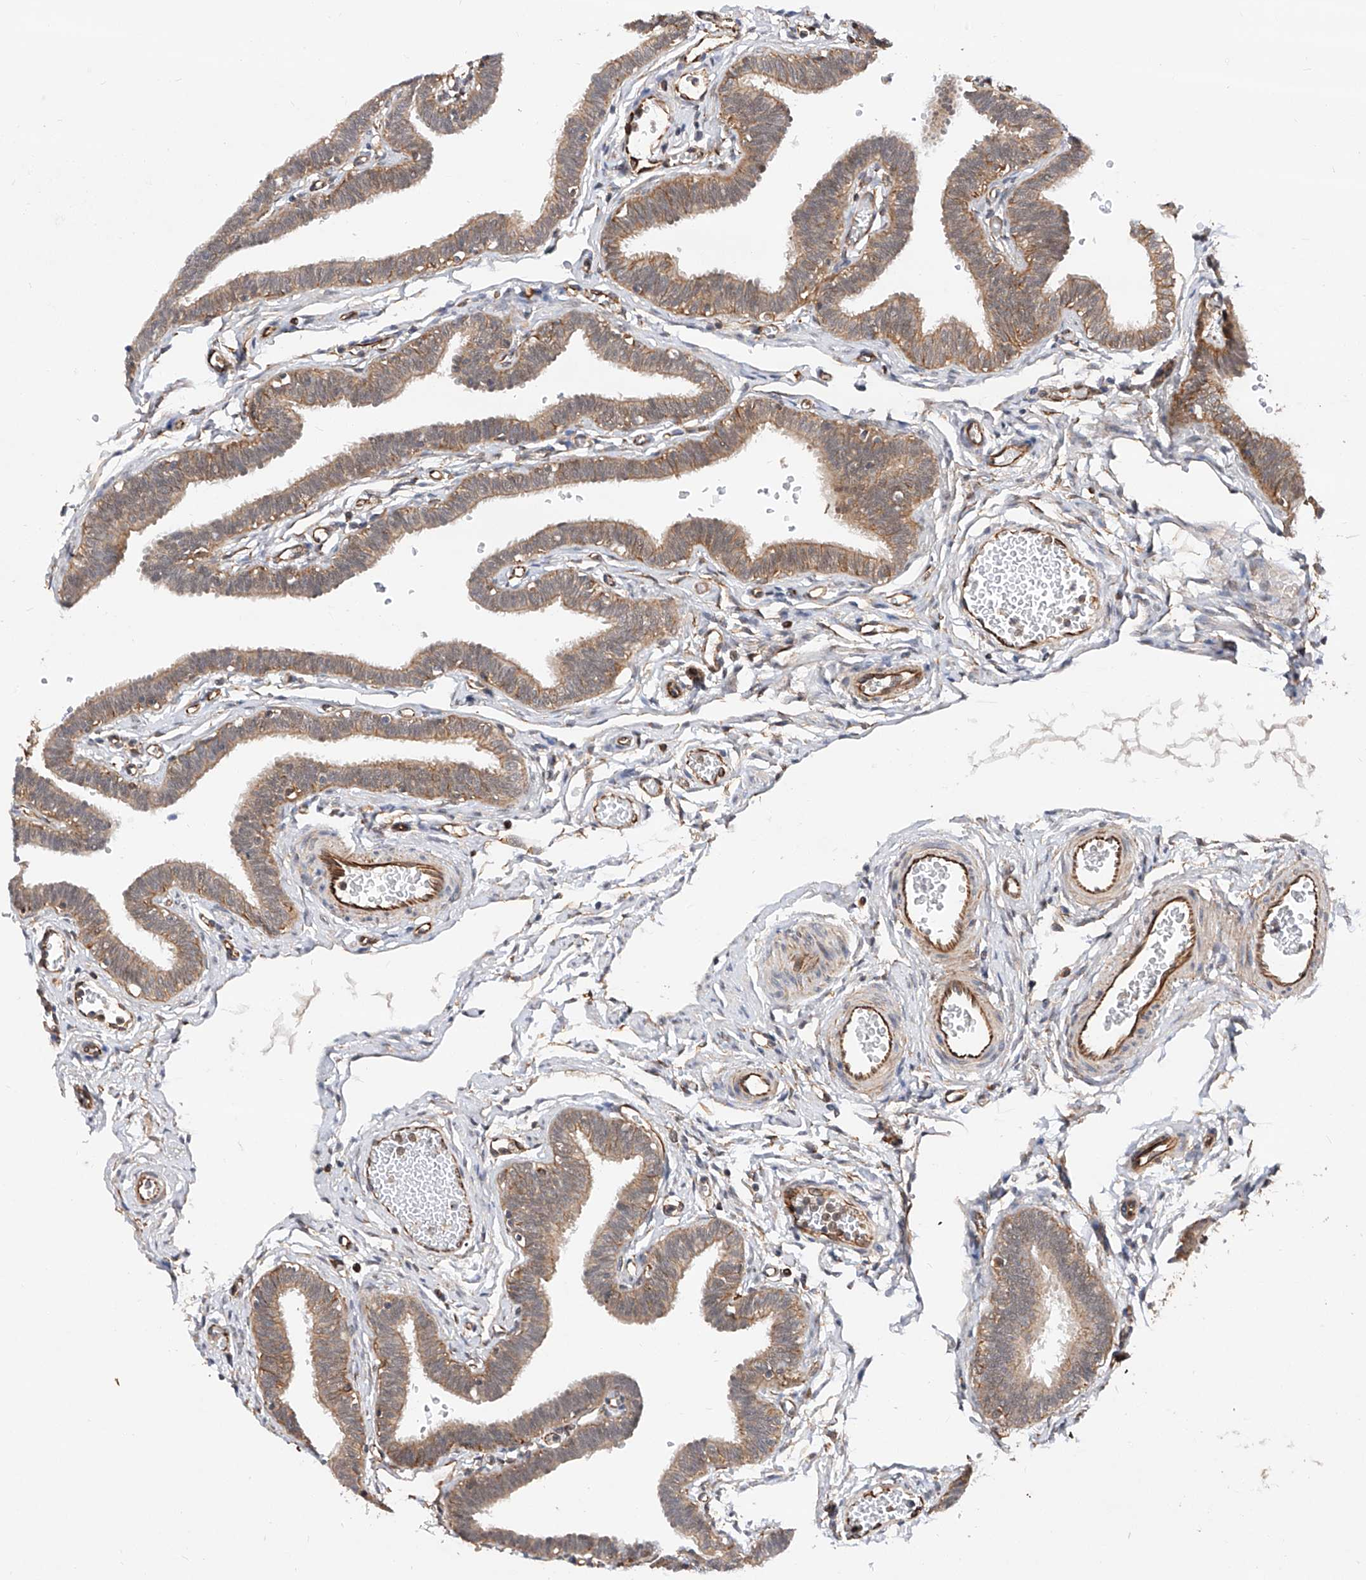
{"staining": {"intensity": "moderate", "quantity": "25%-75%", "location": "cytoplasmic/membranous"}, "tissue": "fallopian tube", "cell_type": "Glandular cells", "image_type": "normal", "snomed": [{"axis": "morphology", "description": "Normal tissue, NOS"}, {"axis": "topography", "description": "Fallopian tube"}, {"axis": "topography", "description": "Ovary"}], "caption": "Immunohistochemistry photomicrograph of benign fallopian tube: human fallopian tube stained using immunohistochemistry demonstrates medium levels of moderate protein expression localized specifically in the cytoplasmic/membranous of glandular cells, appearing as a cytoplasmic/membranous brown color.", "gene": "AMD1", "patient": {"sex": "female", "age": 23}}